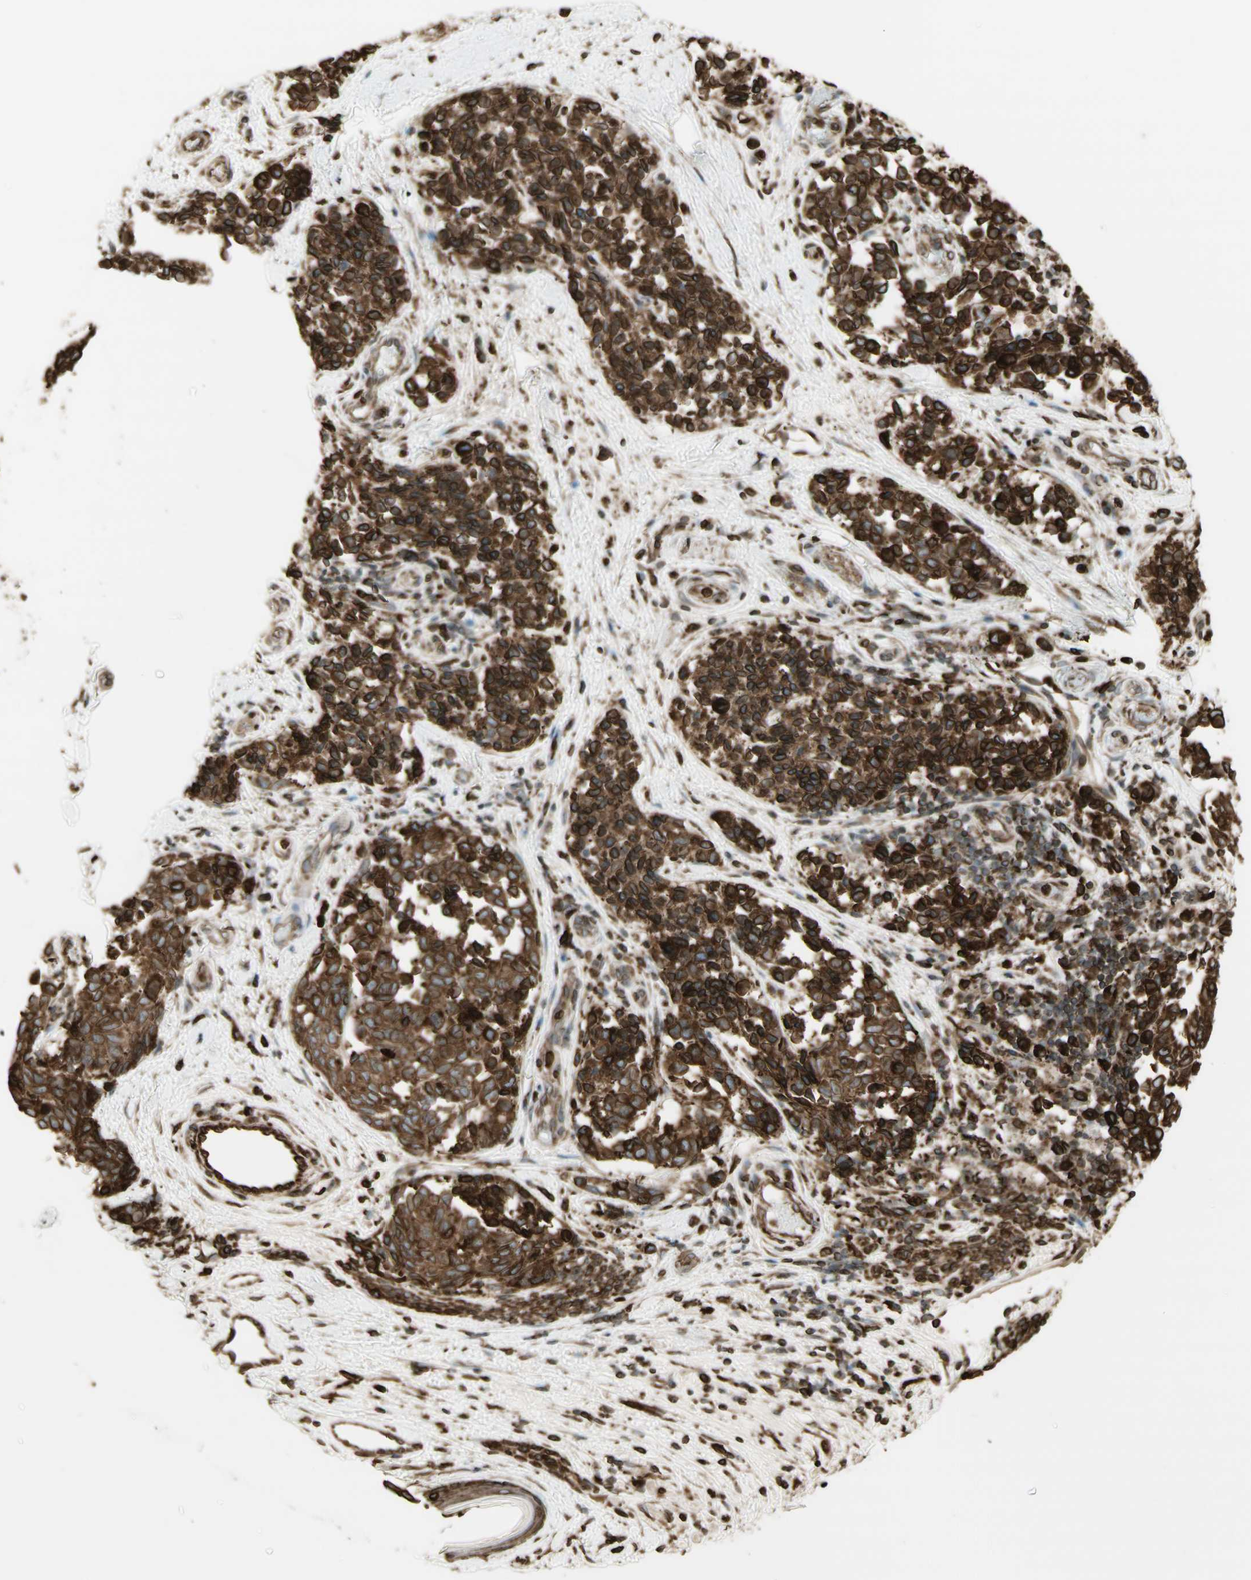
{"staining": {"intensity": "strong", "quantity": ">75%", "location": "cytoplasmic/membranous"}, "tissue": "melanoma", "cell_type": "Tumor cells", "image_type": "cancer", "snomed": [{"axis": "morphology", "description": "Malignant melanoma, NOS"}, {"axis": "topography", "description": "Skin"}], "caption": "Malignant melanoma stained with DAB IHC shows high levels of strong cytoplasmic/membranous positivity in approximately >75% of tumor cells.", "gene": "CANX", "patient": {"sex": "female", "age": 64}}